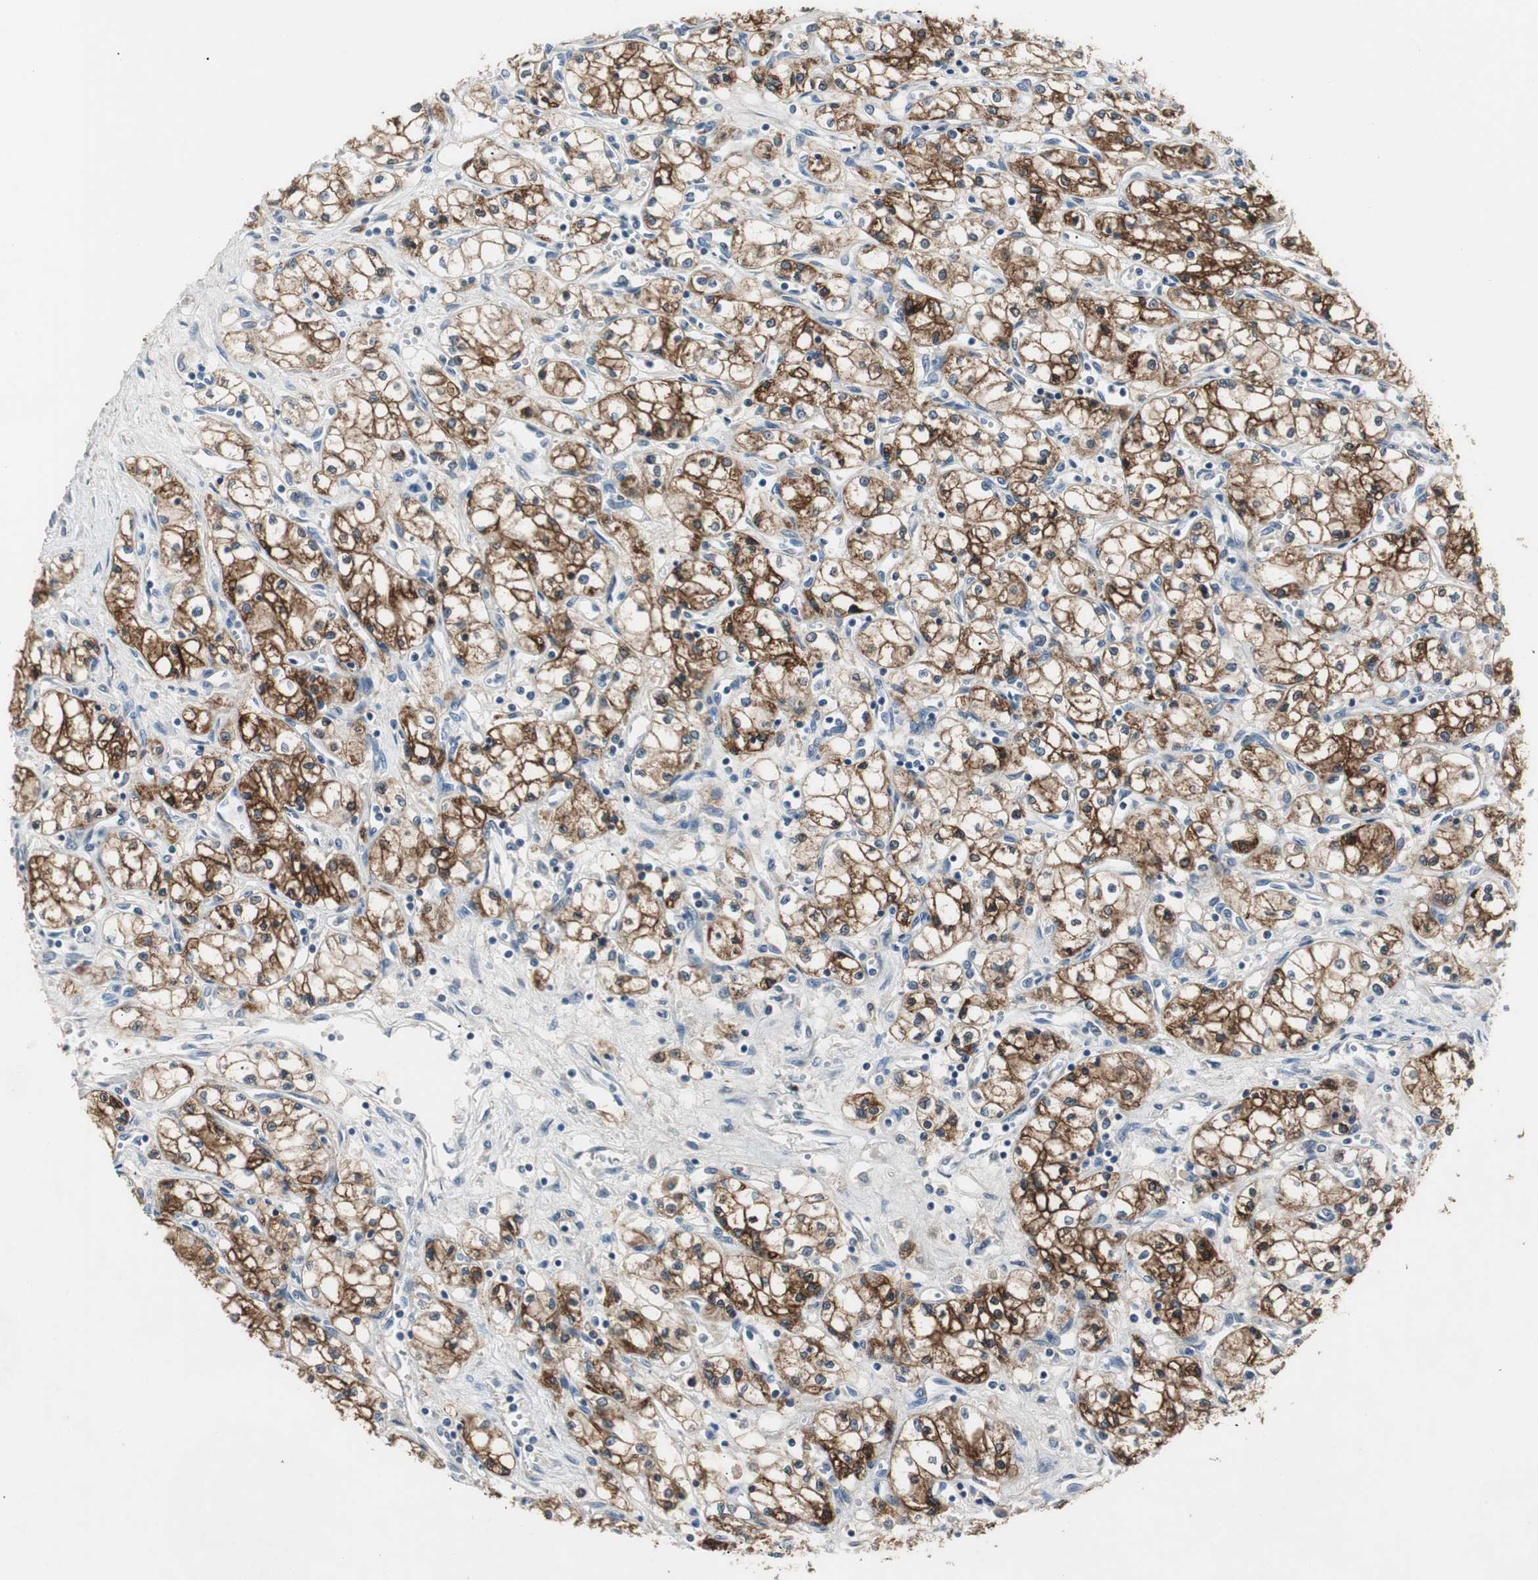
{"staining": {"intensity": "strong", "quantity": ">75%", "location": "cytoplasmic/membranous"}, "tissue": "renal cancer", "cell_type": "Tumor cells", "image_type": "cancer", "snomed": [{"axis": "morphology", "description": "Normal tissue, NOS"}, {"axis": "morphology", "description": "Adenocarcinoma, NOS"}, {"axis": "topography", "description": "Kidney"}], "caption": "Tumor cells show strong cytoplasmic/membranous expression in about >75% of cells in renal adenocarcinoma. Immunohistochemistry stains the protein of interest in brown and the nuclei are stained blue.", "gene": "PTPRN2", "patient": {"sex": "male", "age": 59}}